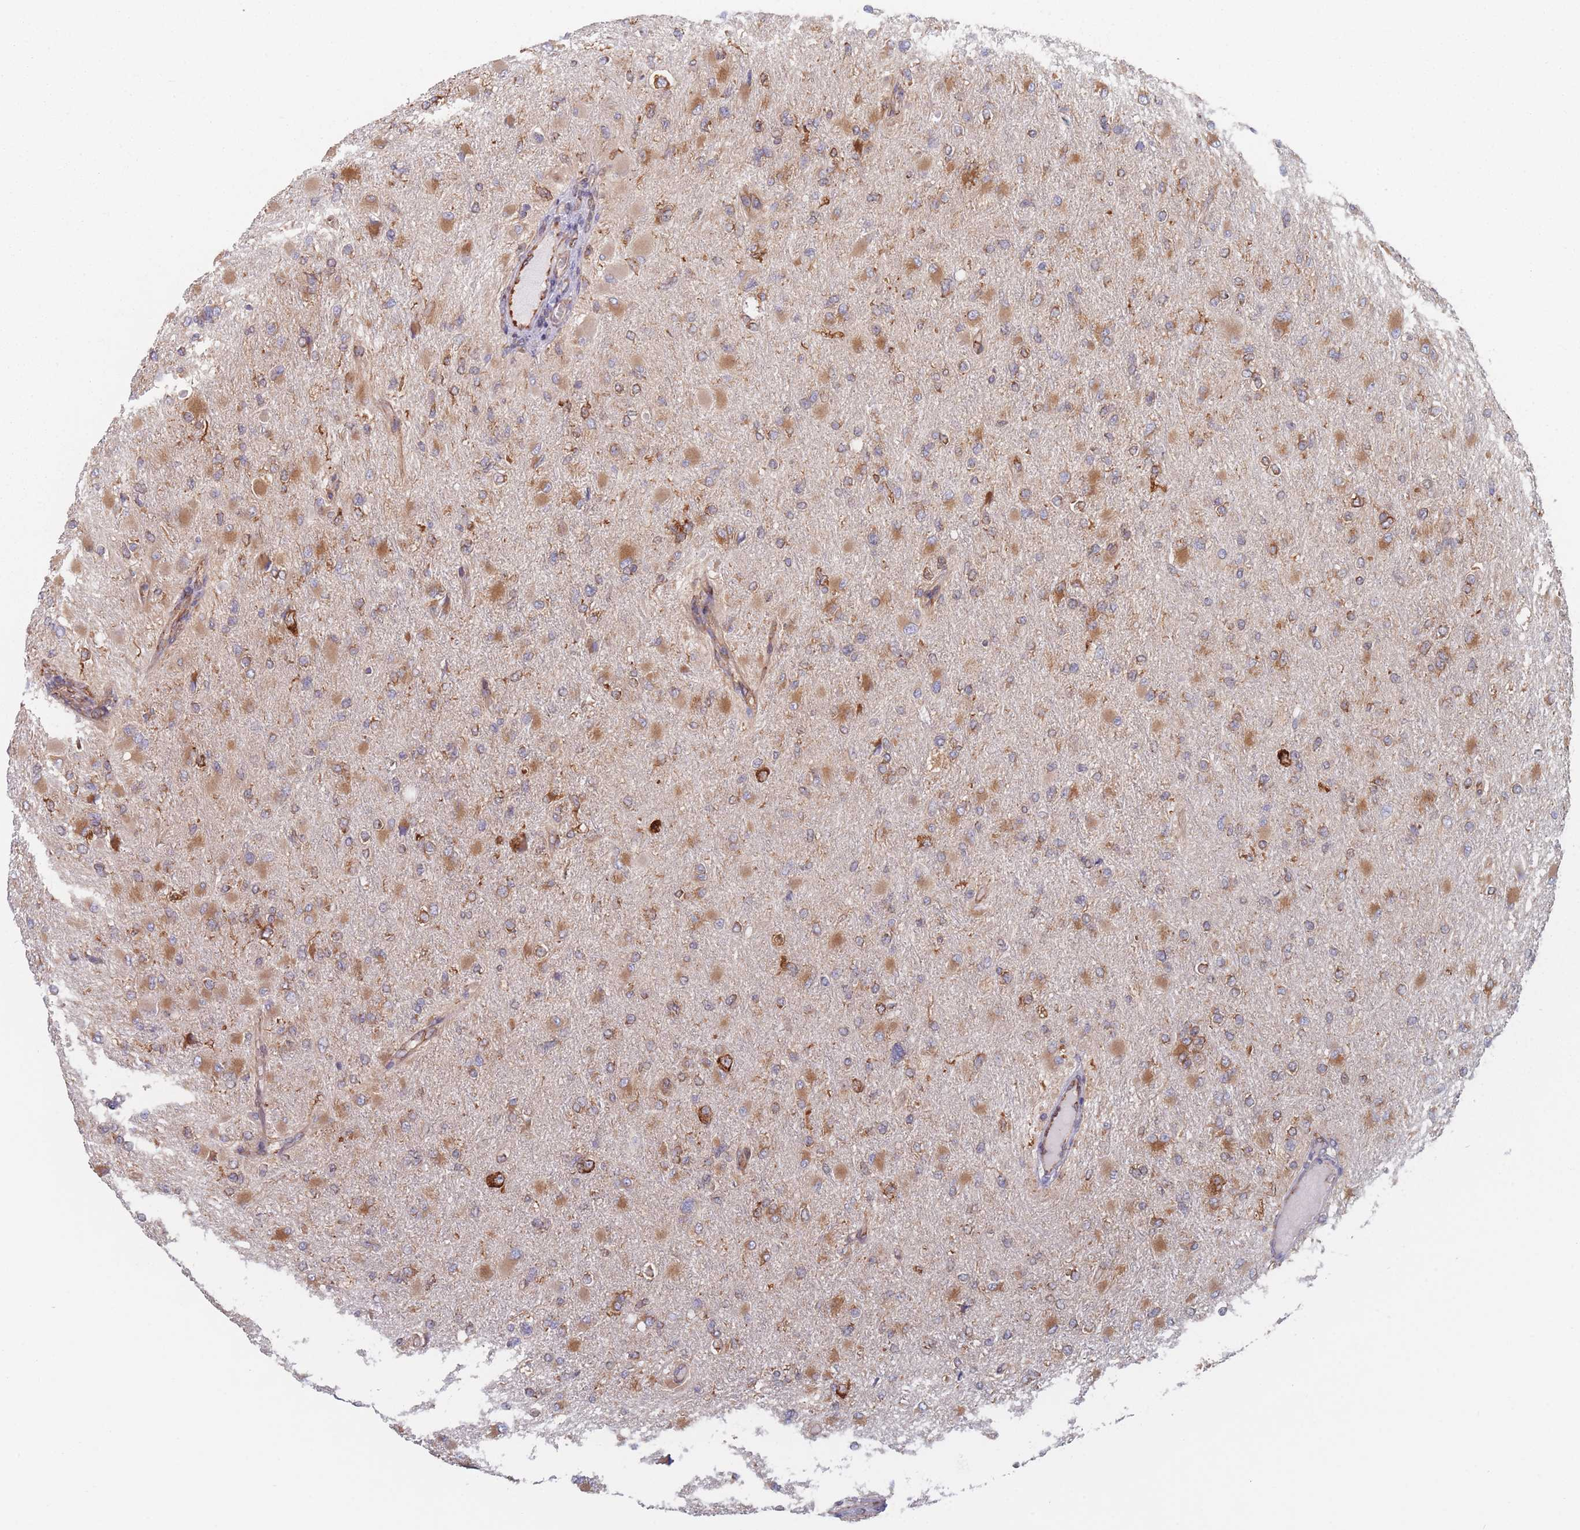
{"staining": {"intensity": "moderate", "quantity": ">75%", "location": "cytoplasmic/membranous"}, "tissue": "glioma", "cell_type": "Tumor cells", "image_type": "cancer", "snomed": [{"axis": "morphology", "description": "Glioma, malignant, High grade"}, {"axis": "topography", "description": "Cerebral cortex"}], "caption": "Glioma stained with a brown dye demonstrates moderate cytoplasmic/membranous positive positivity in approximately >75% of tumor cells.", "gene": "EEF1B2", "patient": {"sex": "female", "age": 36}}